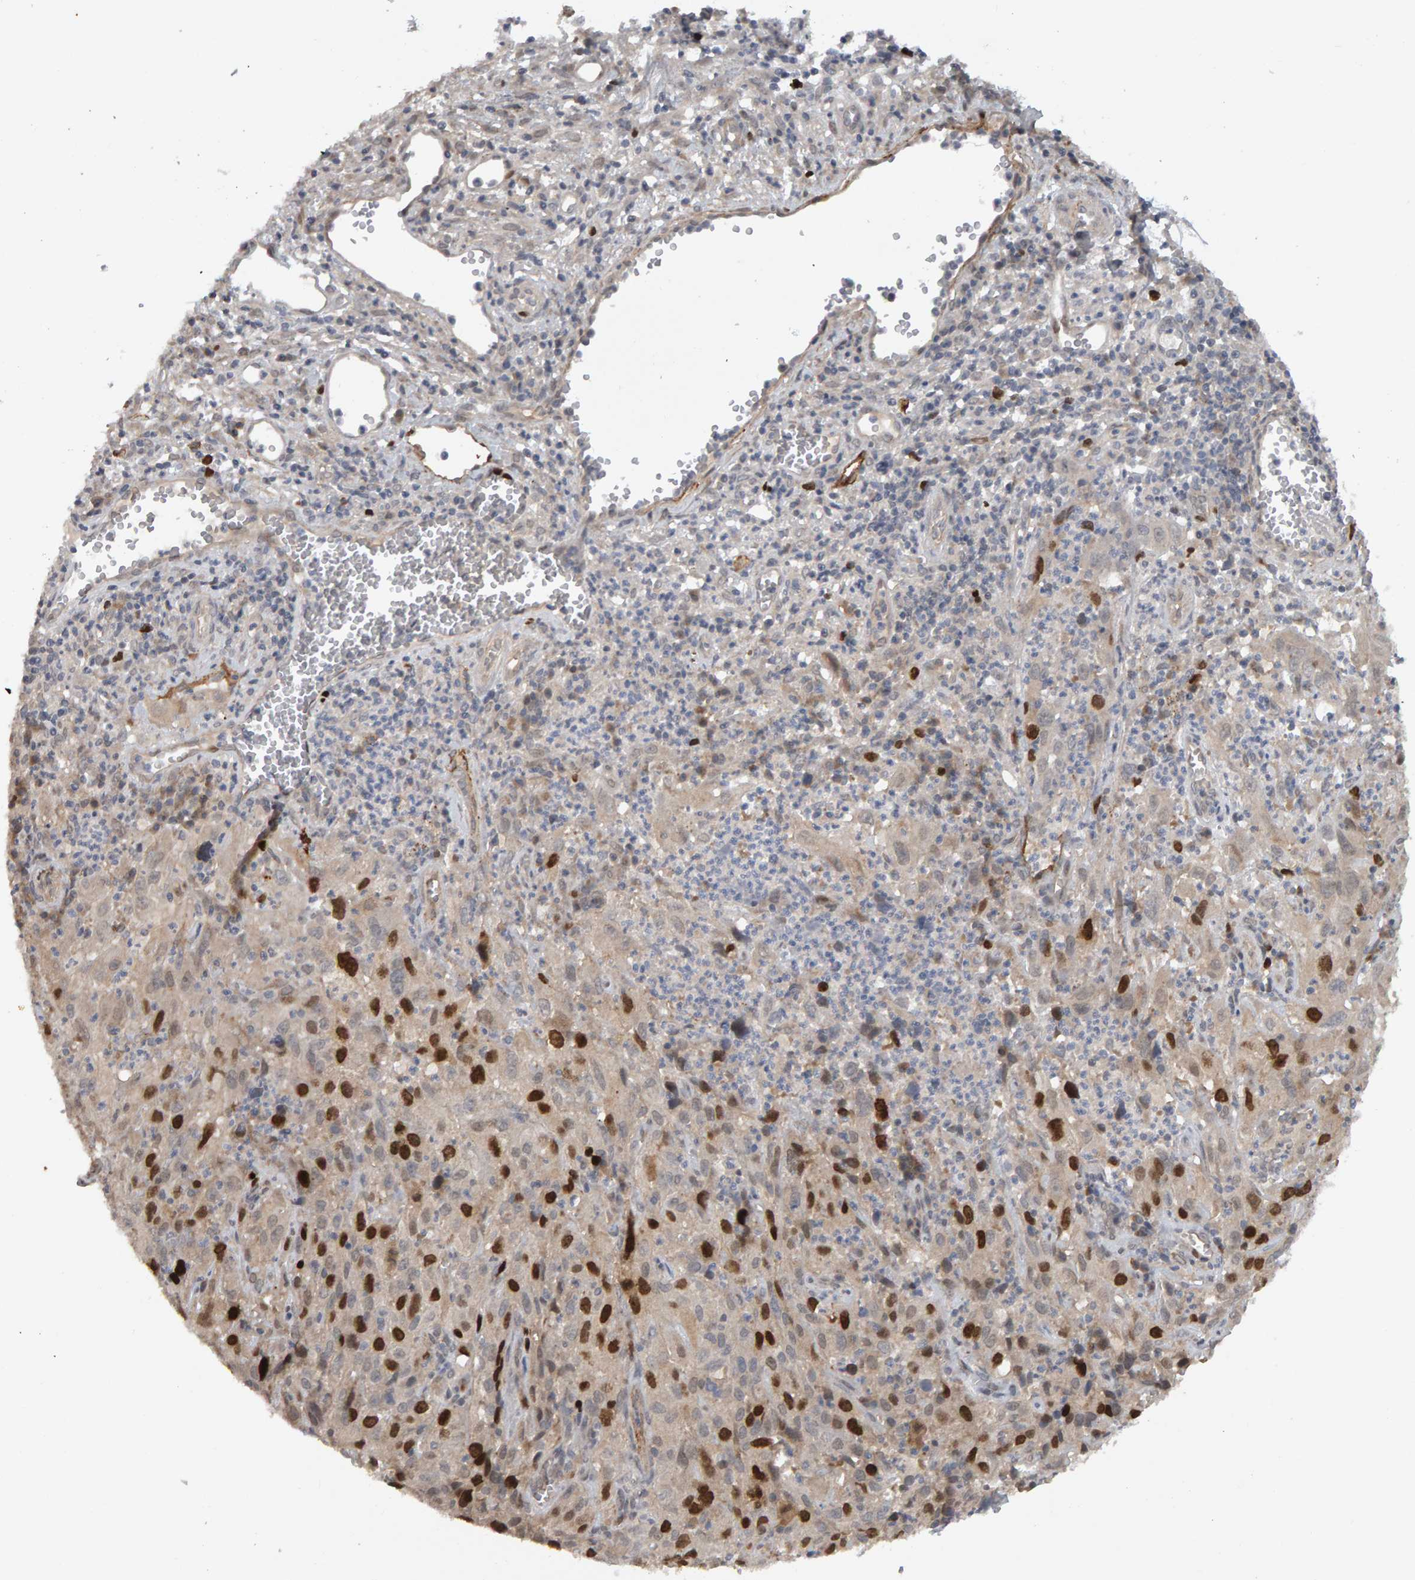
{"staining": {"intensity": "strong", "quantity": "<25%", "location": "nuclear"}, "tissue": "cervical cancer", "cell_type": "Tumor cells", "image_type": "cancer", "snomed": [{"axis": "morphology", "description": "Squamous cell carcinoma, NOS"}, {"axis": "topography", "description": "Cervix"}], "caption": "Immunohistochemical staining of cervical cancer shows medium levels of strong nuclear positivity in about <25% of tumor cells.", "gene": "CDCA5", "patient": {"sex": "female", "age": 32}}